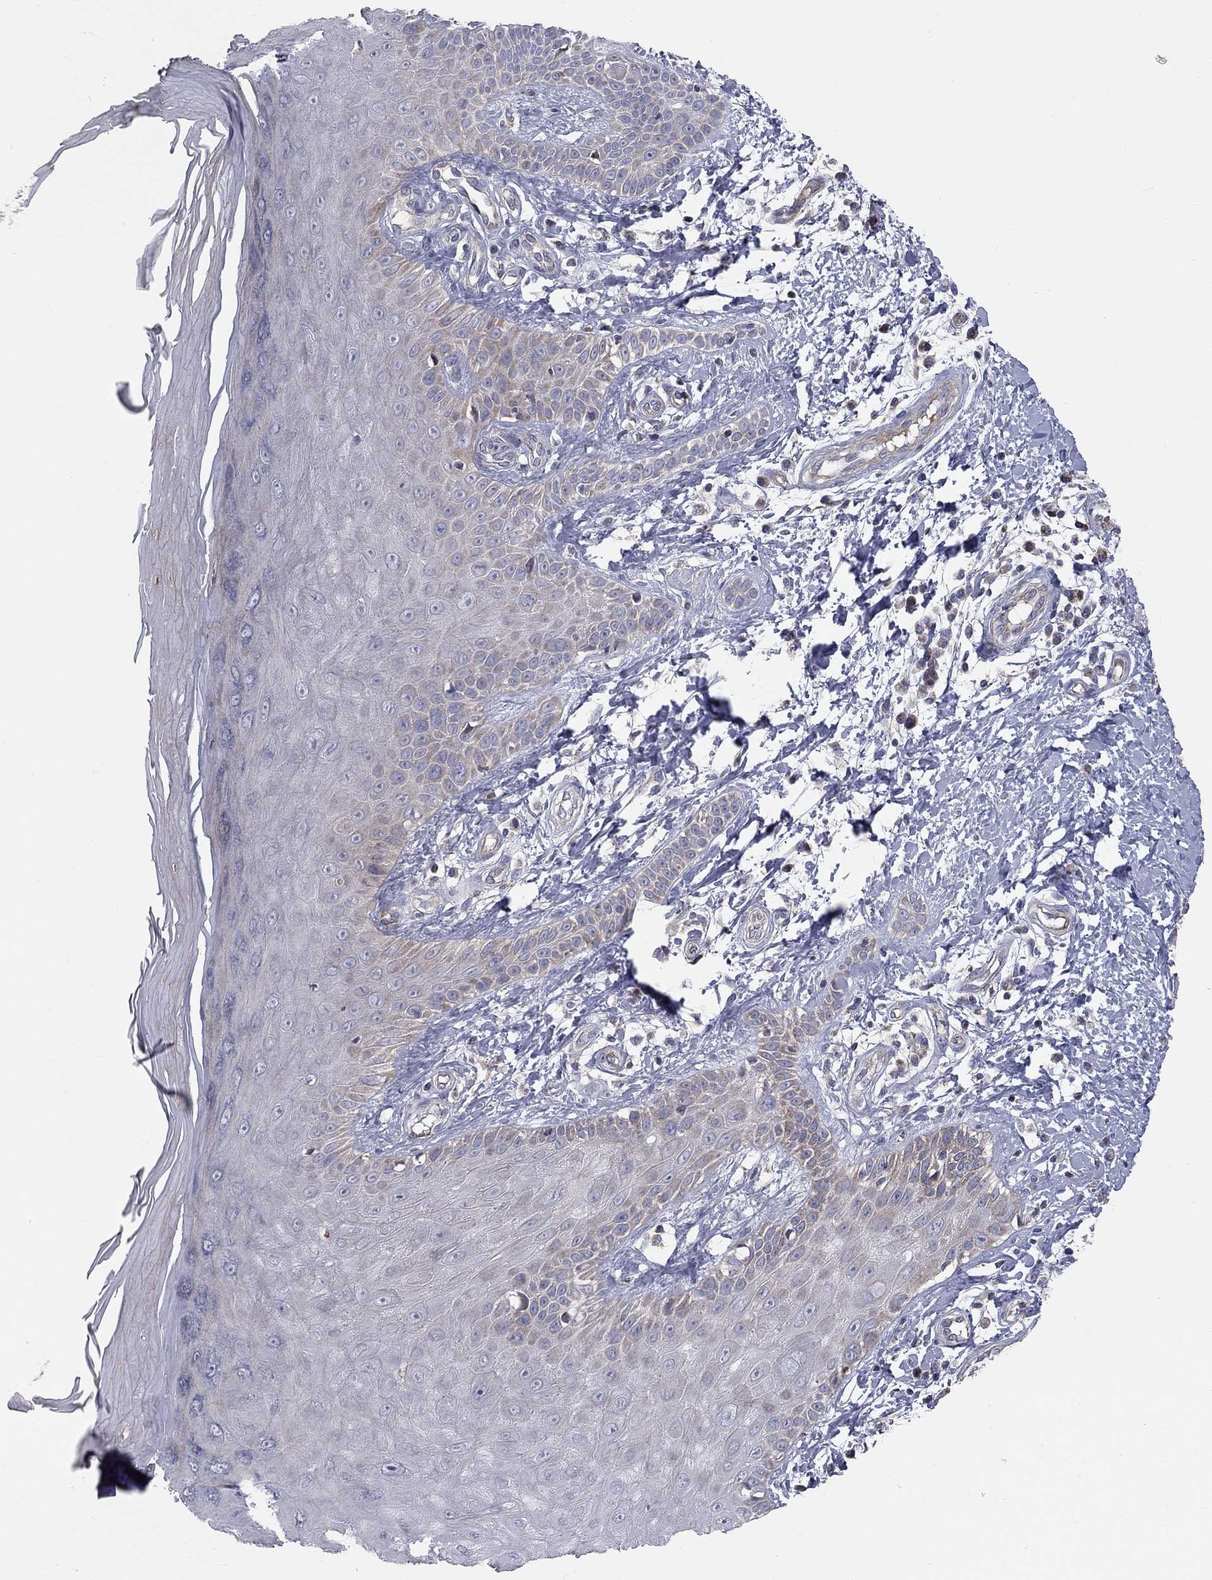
{"staining": {"intensity": "negative", "quantity": "none", "location": "none"}, "tissue": "skin", "cell_type": "Fibroblasts", "image_type": "normal", "snomed": [{"axis": "morphology", "description": "Normal tissue, NOS"}, {"axis": "morphology", "description": "Inflammation, NOS"}, {"axis": "morphology", "description": "Fibrosis, NOS"}, {"axis": "topography", "description": "Skin"}], "caption": "A high-resolution photomicrograph shows immunohistochemistry (IHC) staining of benign skin, which reveals no significant expression in fibroblasts. The staining was performed using DAB to visualize the protein expression in brown, while the nuclei were stained in blue with hematoxylin (Magnification: 20x).", "gene": "KANSL1L", "patient": {"sex": "male", "age": 71}}